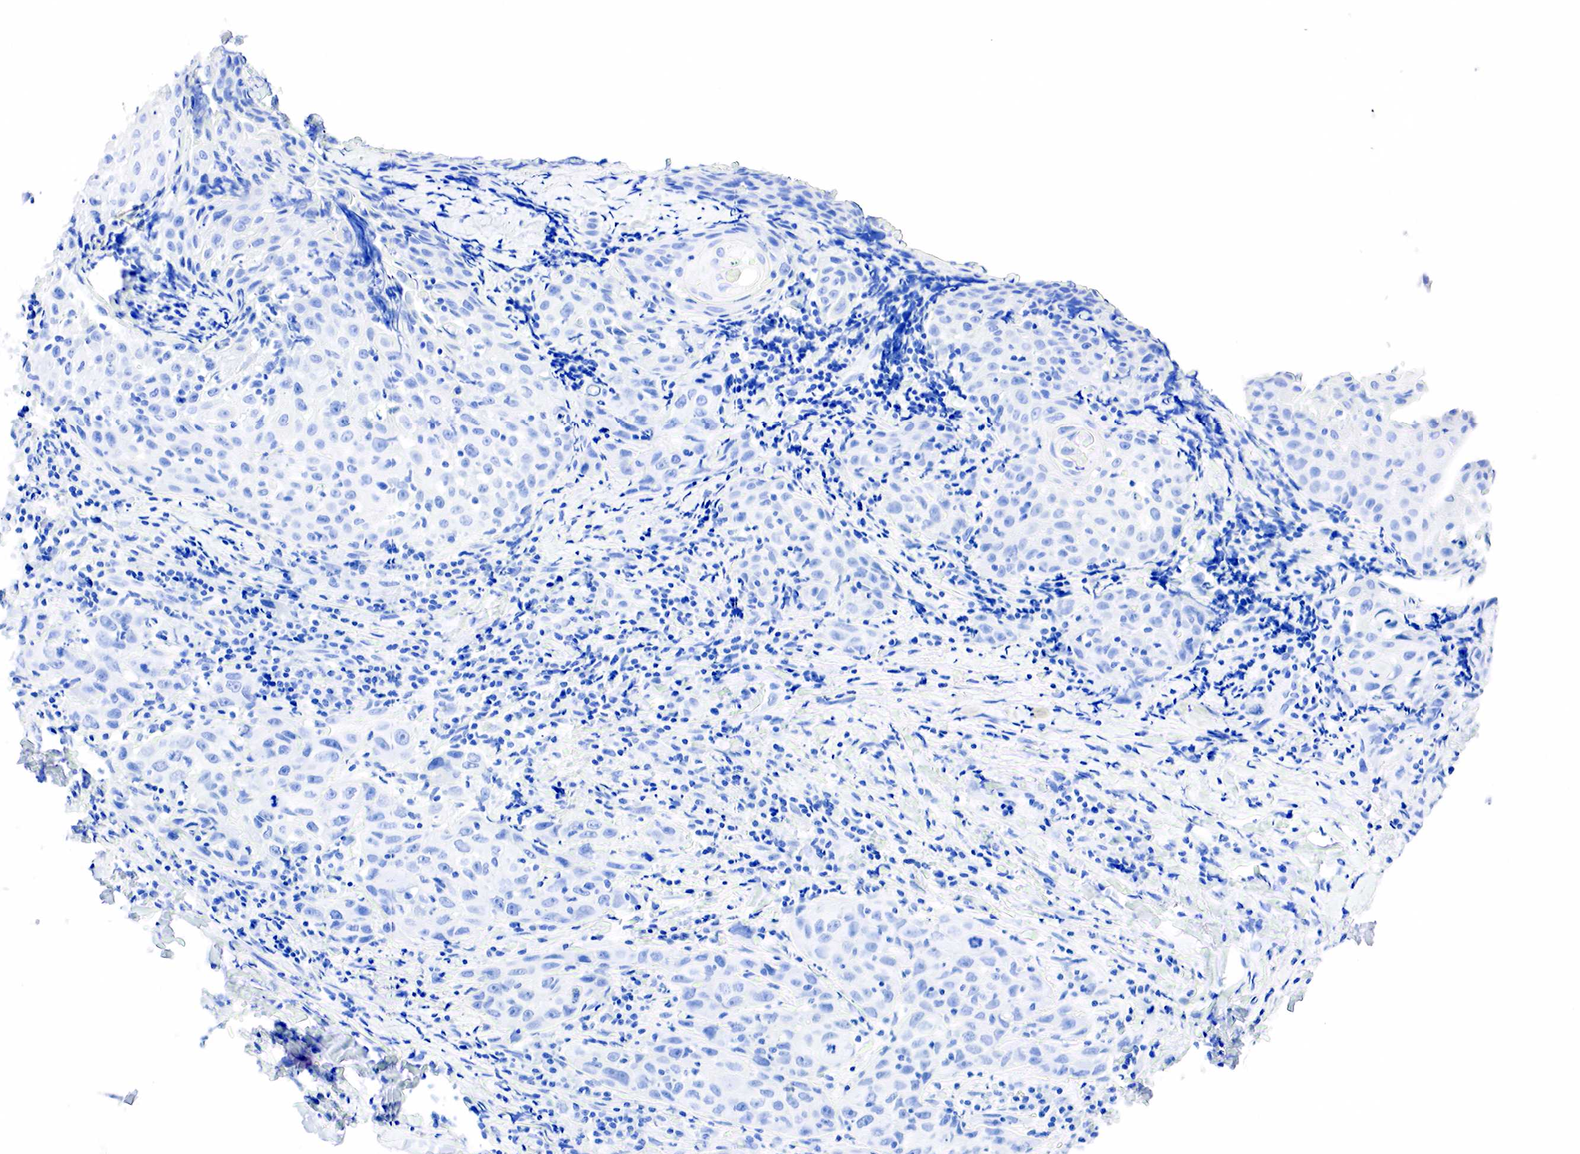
{"staining": {"intensity": "negative", "quantity": "none", "location": "none"}, "tissue": "head and neck cancer", "cell_type": "Tumor cells", "image_type": "cancer", "snomed": [{"axis": "morphology", "description": "Squamous cell carcinoma, NOS"}, {"axis": "topography", "description": "Oral tissue"}, {"axis": "topography", "description": "Head-Neck"}], "caption": "Immunohistochemistry histopathology image of neoplastic tissue: human squamous cell carcinoma (head and neck) stained with DAB reveals no significant protein positivity in tumor cells.", "gene": "PTH", "patient": {"sex": "female", "age": 82}}